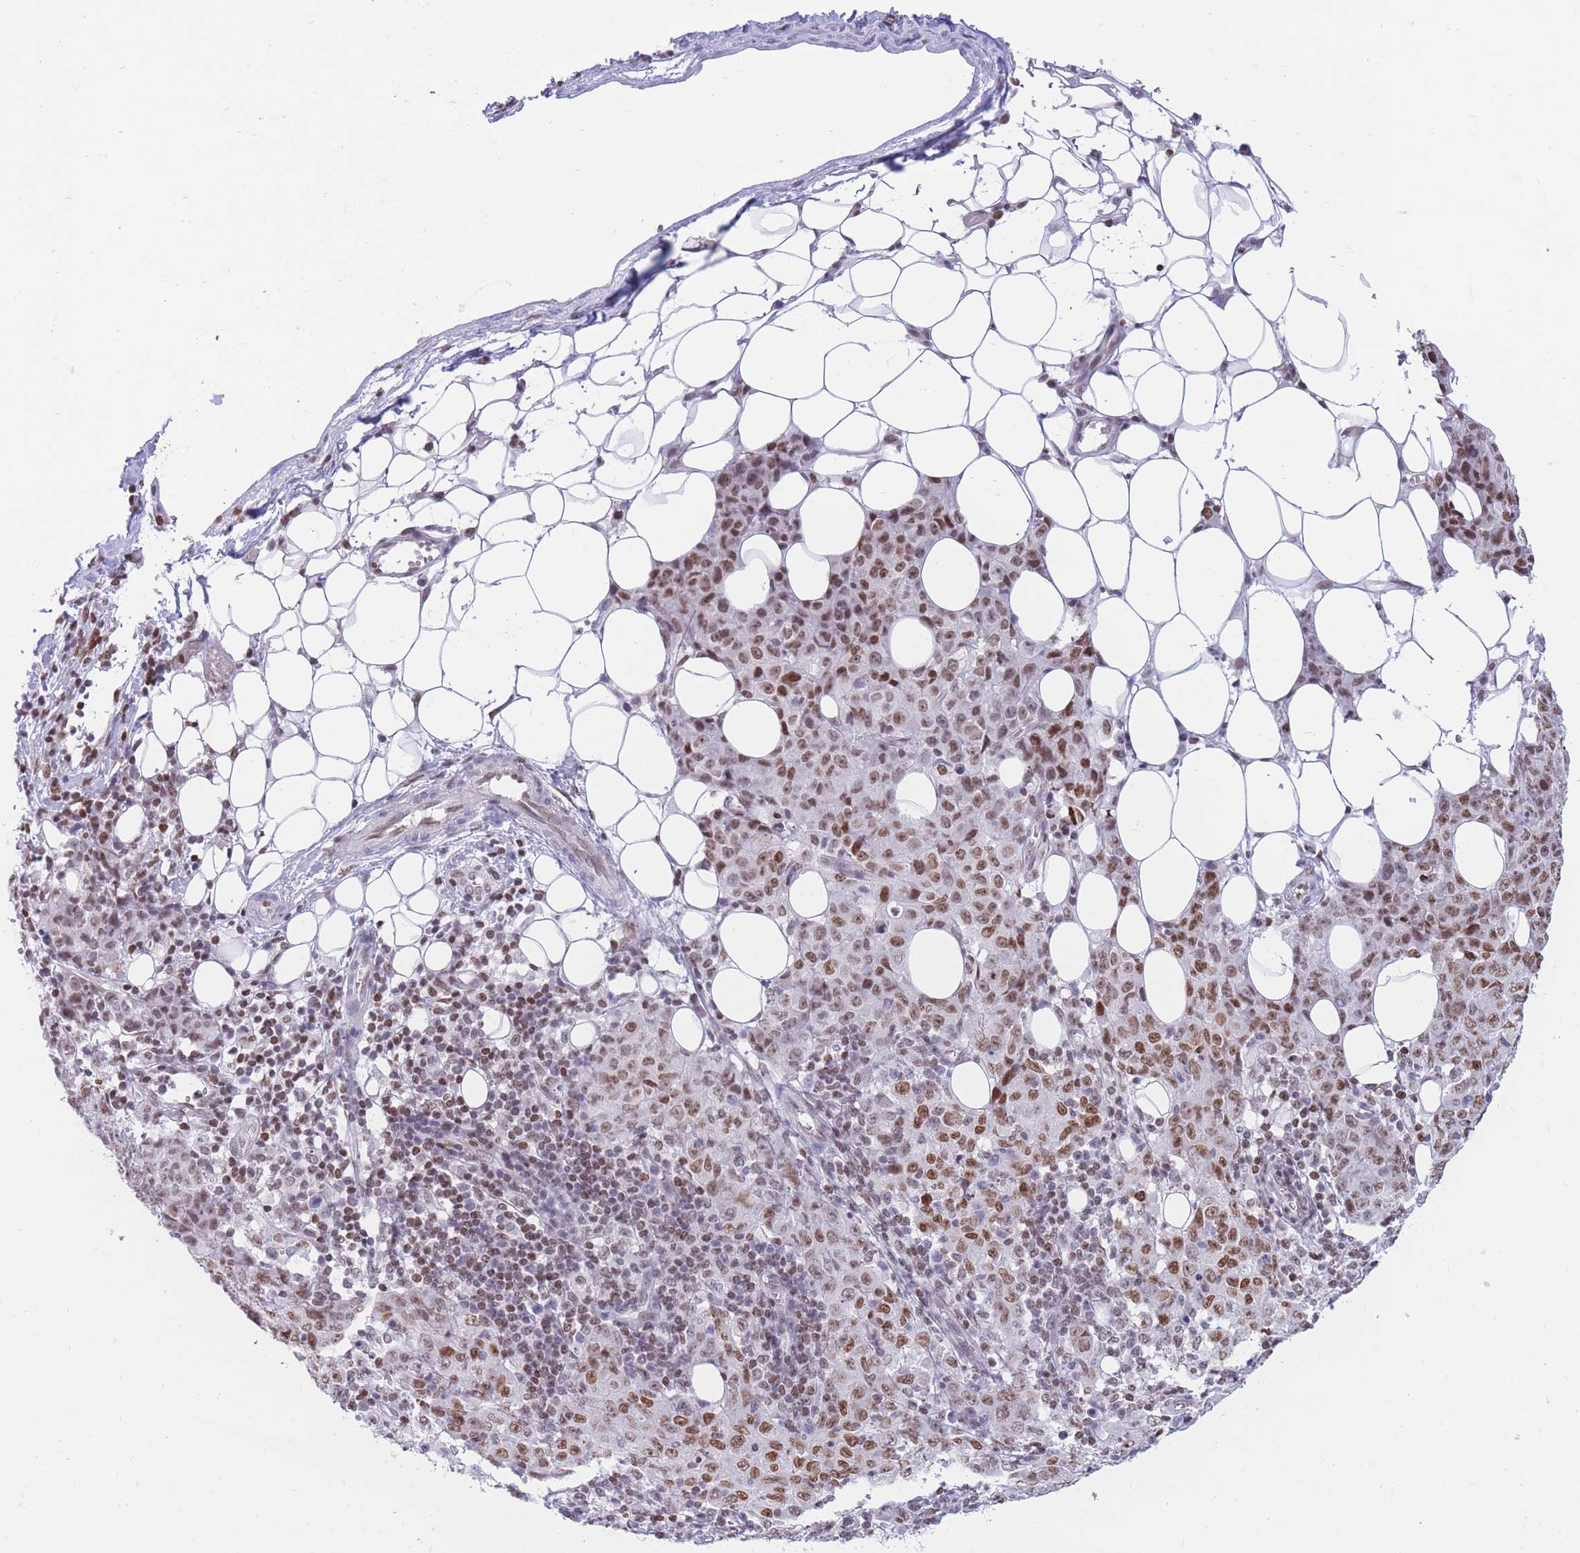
{"staining": {"intensity": "moderate", "quantity": ">75%", "location": "nuclear"}, "tissue": "ovarian cancer", "cell_type": "Tumor cells", "image_type": "cancer", "snomed": [{"axis": "morphology", "description": "Carcinoma, endometroid"}, {"axis": "topography", "description": "Ovary"}], "caption": "The histopathology image demonstrates staining of ovarian cancer, revealing moderate nuclear protein positivity (brown color) within tumor cells.", "gene": "HMGN1", "patient": {"sex": "female", "age": 42}}